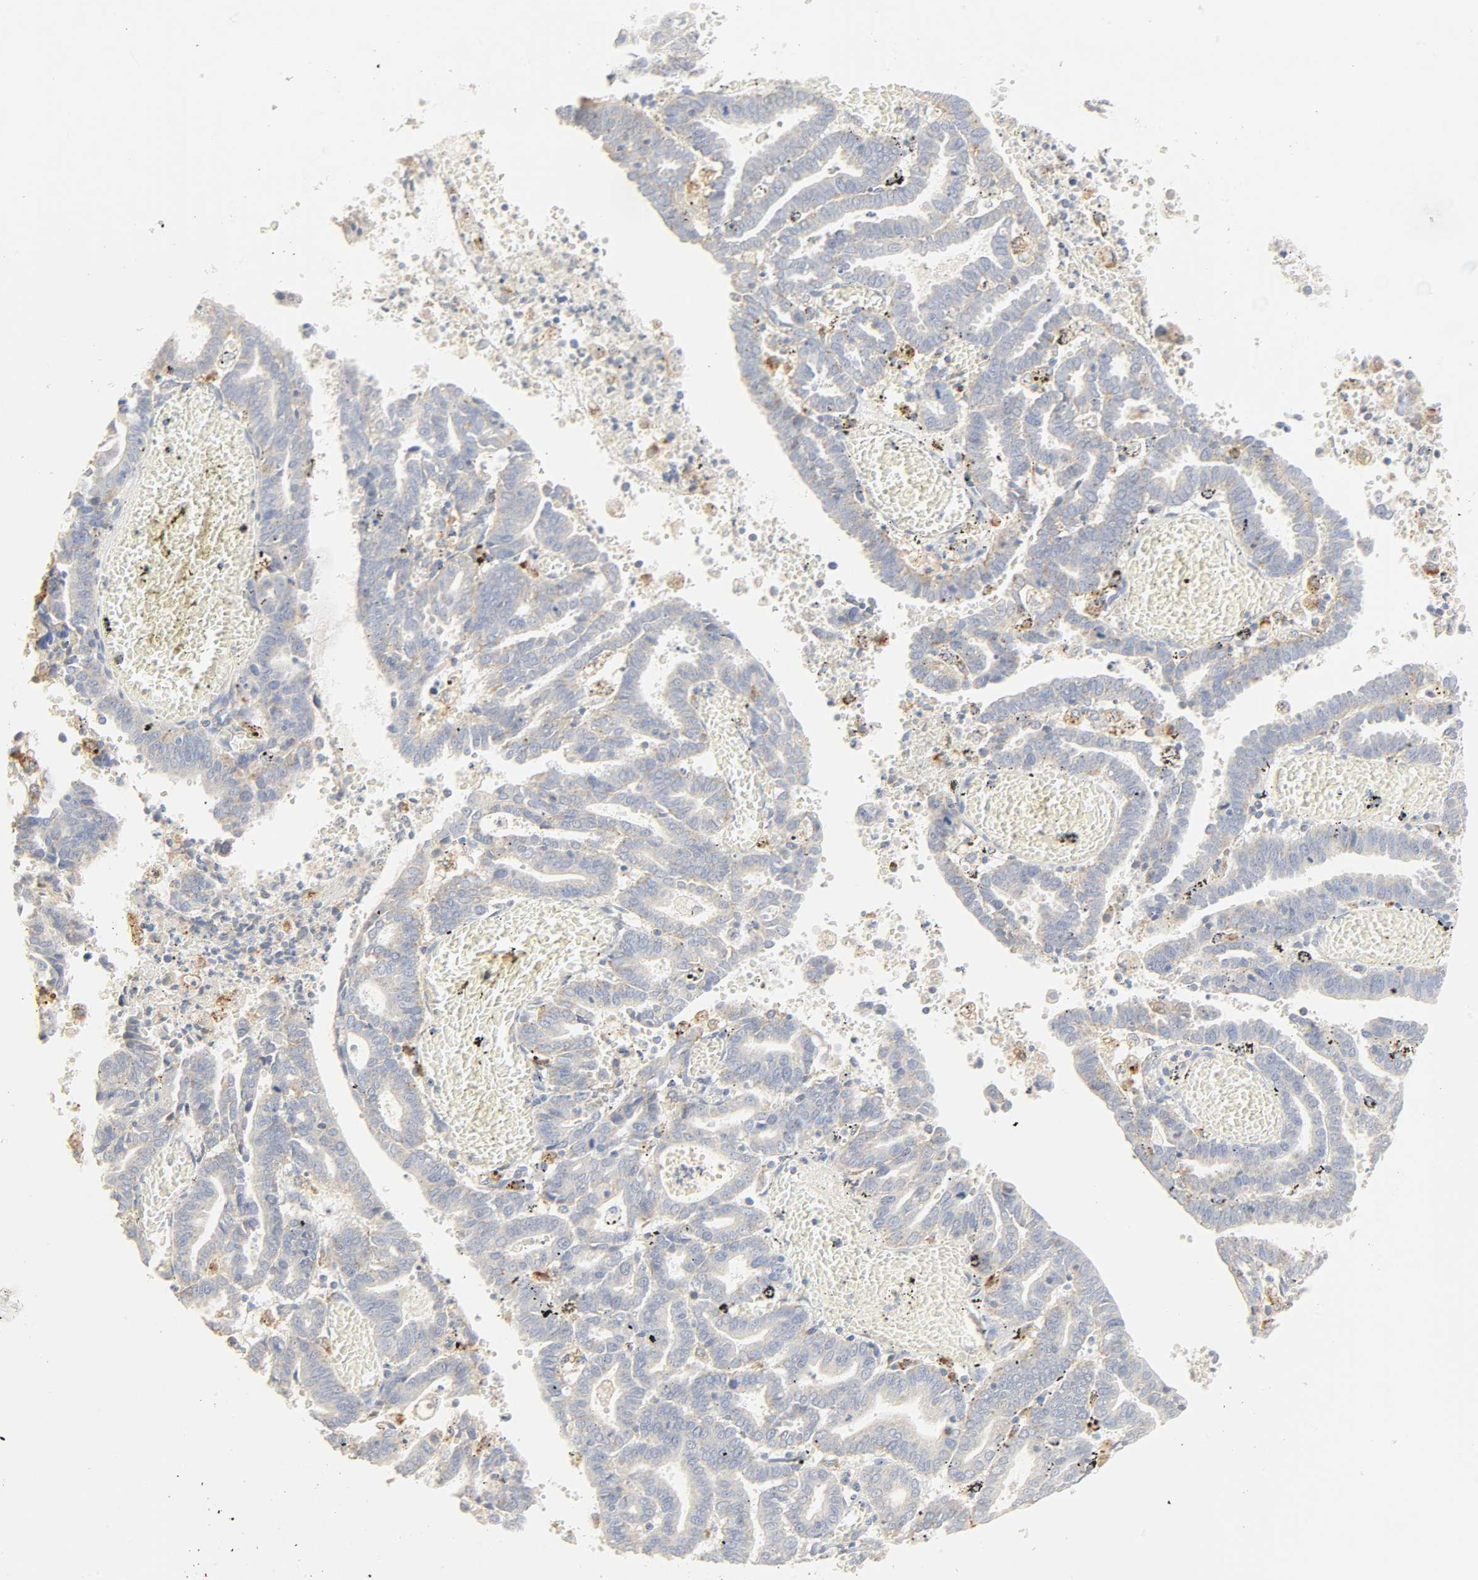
{"staining": {"intensity": "negative", "quantity": "none", "location": "none"}, "tissue": "endometrial cancer", "cell_type": "Tumor cells", "image_type": "cancer", "snomed": [{"axis": "morphology", "description": "Adenocarcinoma, NOS"}, {"axis": "topography", "description": "Uterus"}], "caption": "Immunohistochemical staining of human endometrial cancer (adenocarcinoma) shows no significant staining in tumor cells.", "gene": "CAMK2A", "patient": {"sex": "female", "age": 83}}